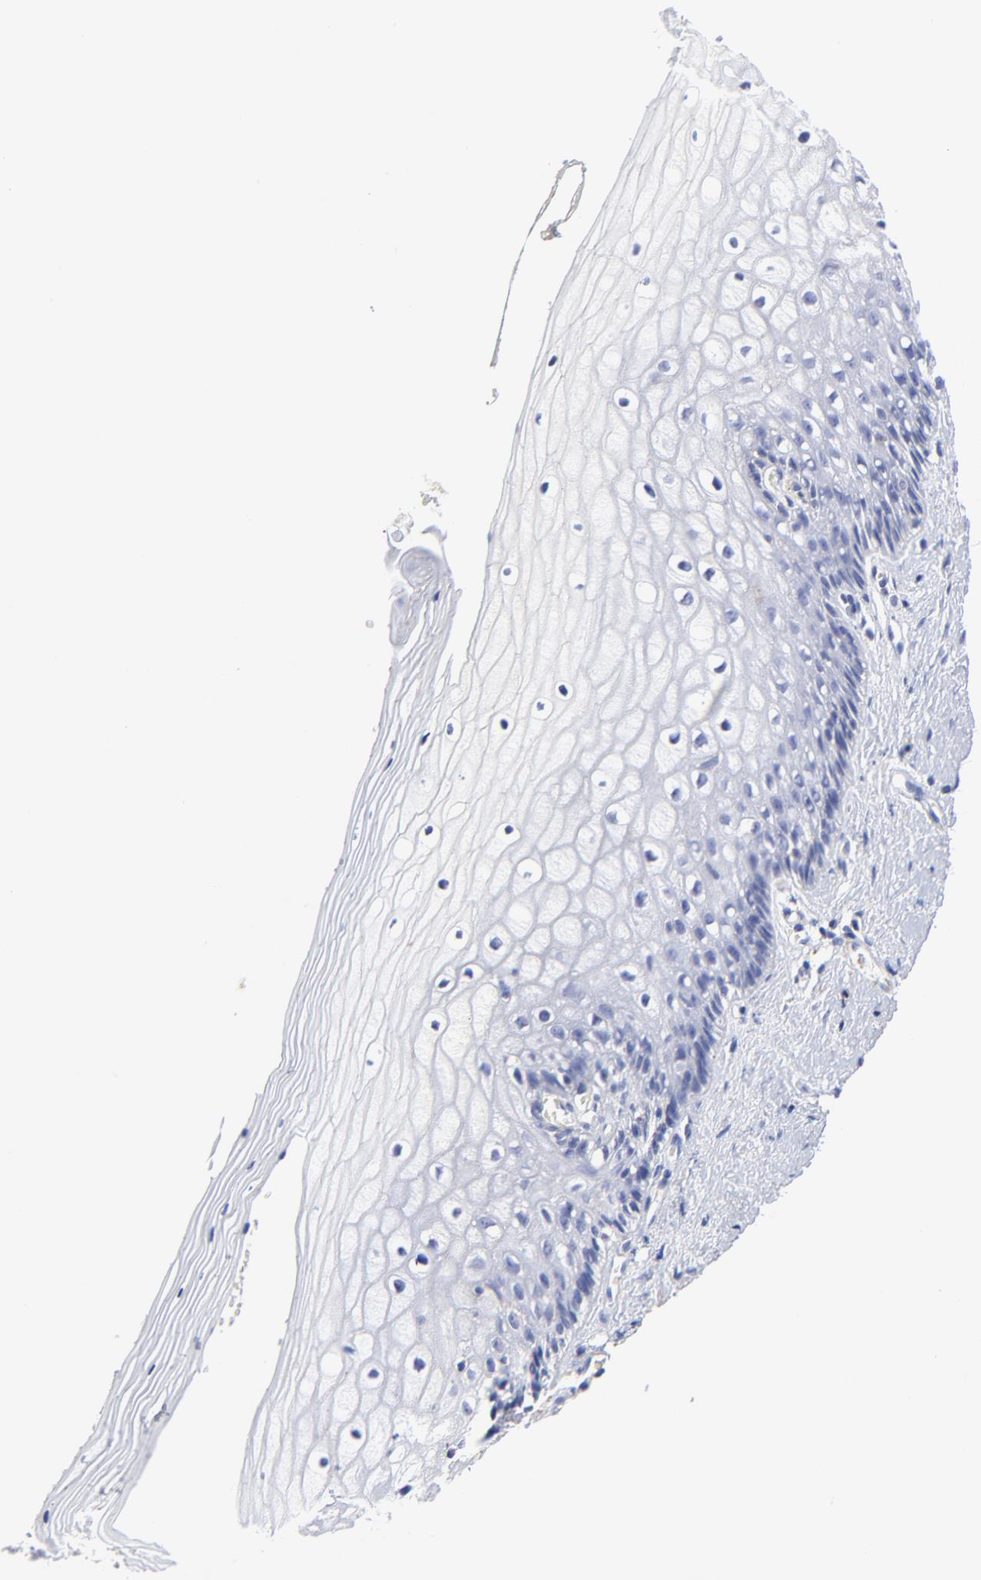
{"staining": {"intensity": "negative", "quantity": "none", "location": "none"}, "tissue": "vagina", "cell_type": "Squamous epithelial cells", "image_type": "normal", "snomed": [{"axis": "morphology", "description": "Normal tissue, NOS"}, {"axis": "topography", "description": "Vagina"}], "caption": "Protein analysis of benign vagina displays no significant positivity in squamous epithelial cells. (DAB (3,3'-diaminobenzidine) immunohistochemistry visualized using brightfield microscopy, high magnification).", "gene": "ASL", "patient": {"sex": "female", "age": 46}}